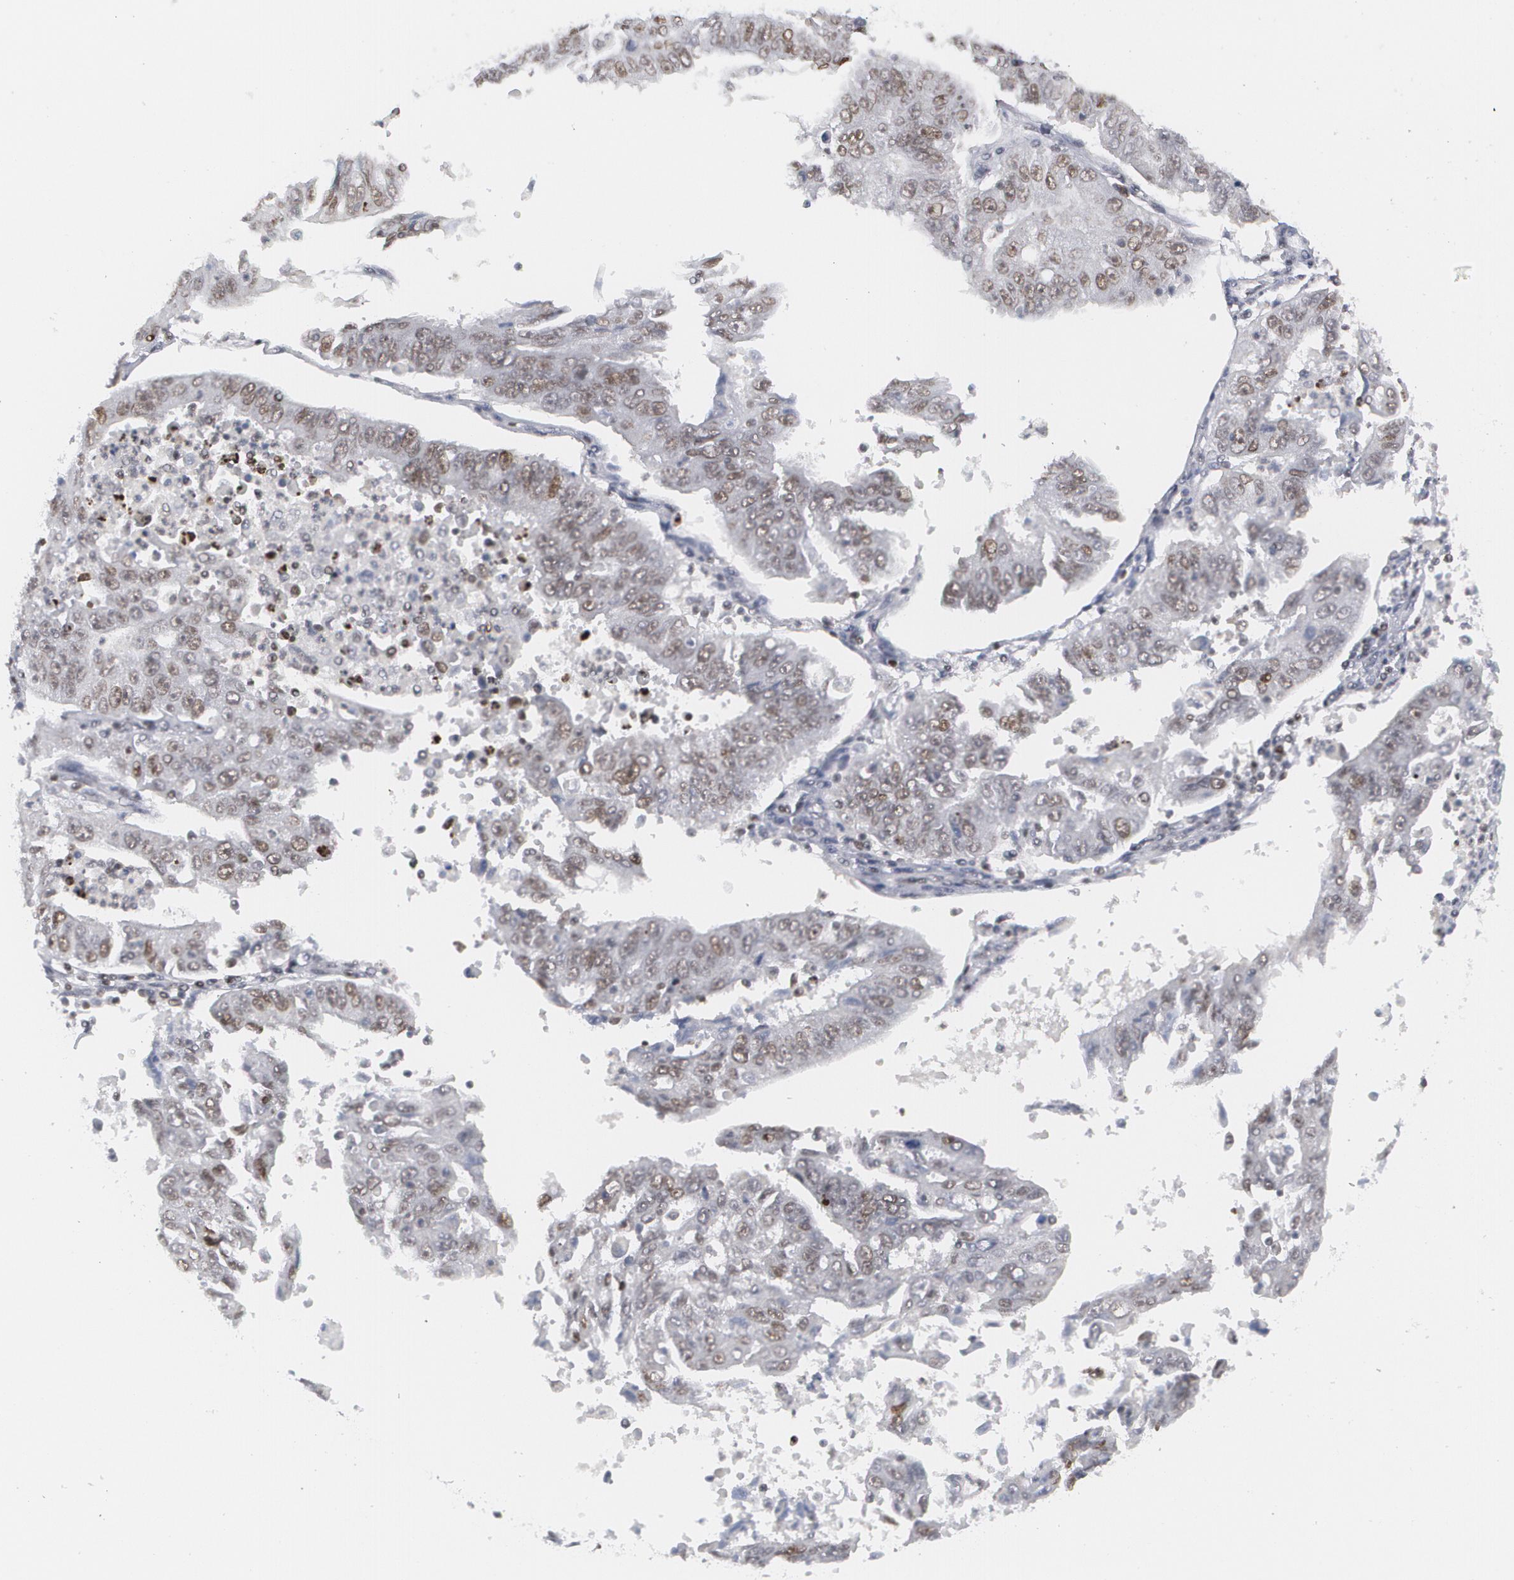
{"staining": {"intensity": "moderate", "quantity": "25%-75%", "location": "nuclear"}, "tissue": "endometrial cancer", "cell_type": "Tumor cells", "image_type": "cancer", "snomed": [{"axis": "morphology", "description": "Adenocarcinoma, NOS"}, {"axis": "topography", "description": "Endometrium"}], "caption": "Moderate nuclear positivity for a protein is seen in approximately 25%-75% of tumor cells of adenocarcinoma (endometrial) using immunohistochemistry.", "gene": "MCL1", "patient": {"sex": "female", "age": 42}}